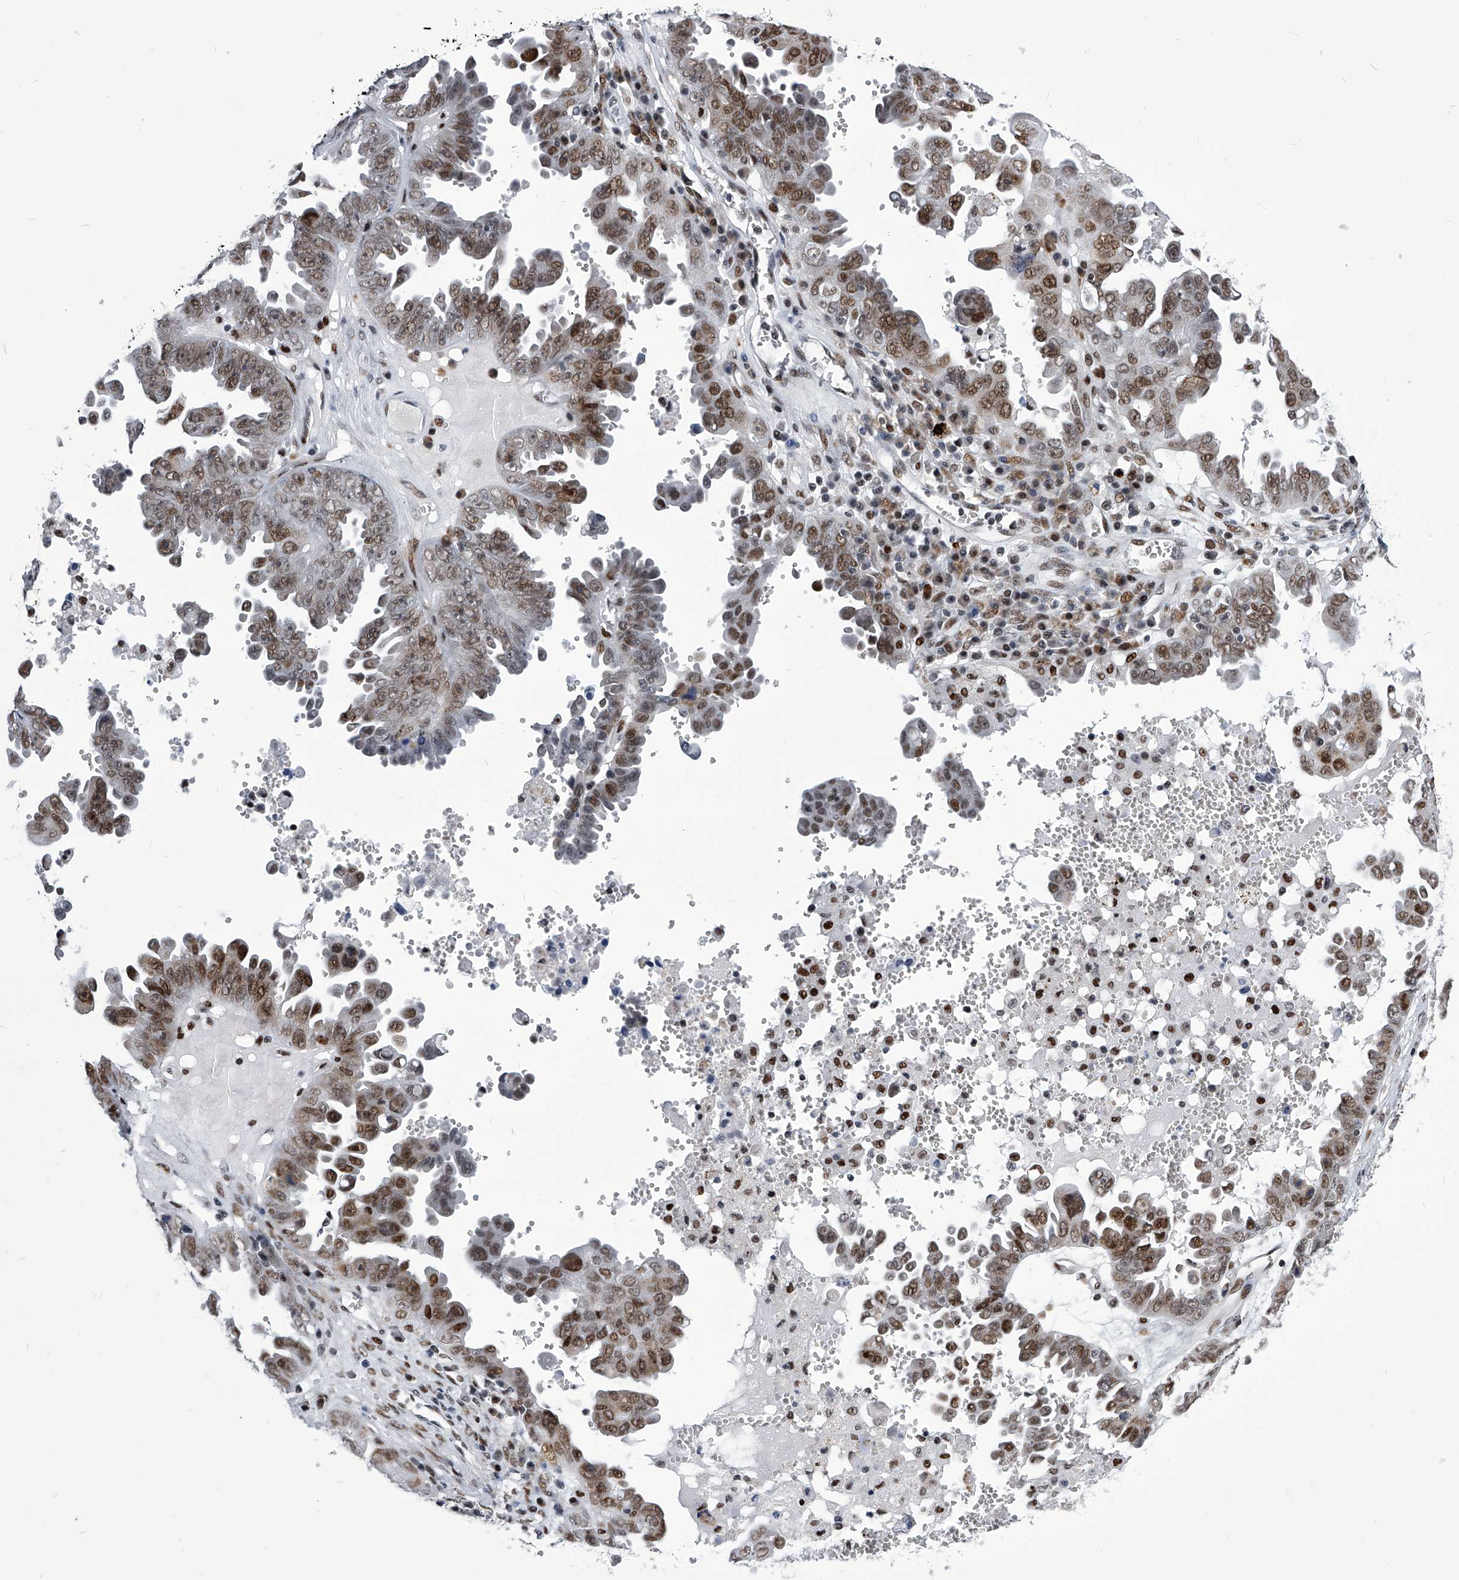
{"staining": {"intensity": "moderate", "quantity": ">75%", "location": "nuclear"}, "tissue": "ovarian cancer", "cell_type": "Tumor cells", "image_type": "cancer", "snomed": [{"axis": "morphology", "description": "Carcinoma, endometroid"}, {"axis": "topography", "description": "Ovary"}], "caption": "About >75% of tumor cells in ovarian cancer (endometroid carcinoma) reveal moderate nuclear protein staining as visualized by brown immunohistochemical staining.", "gene": "CMTR1", "patient": {"sex": "female", "age": 62}}